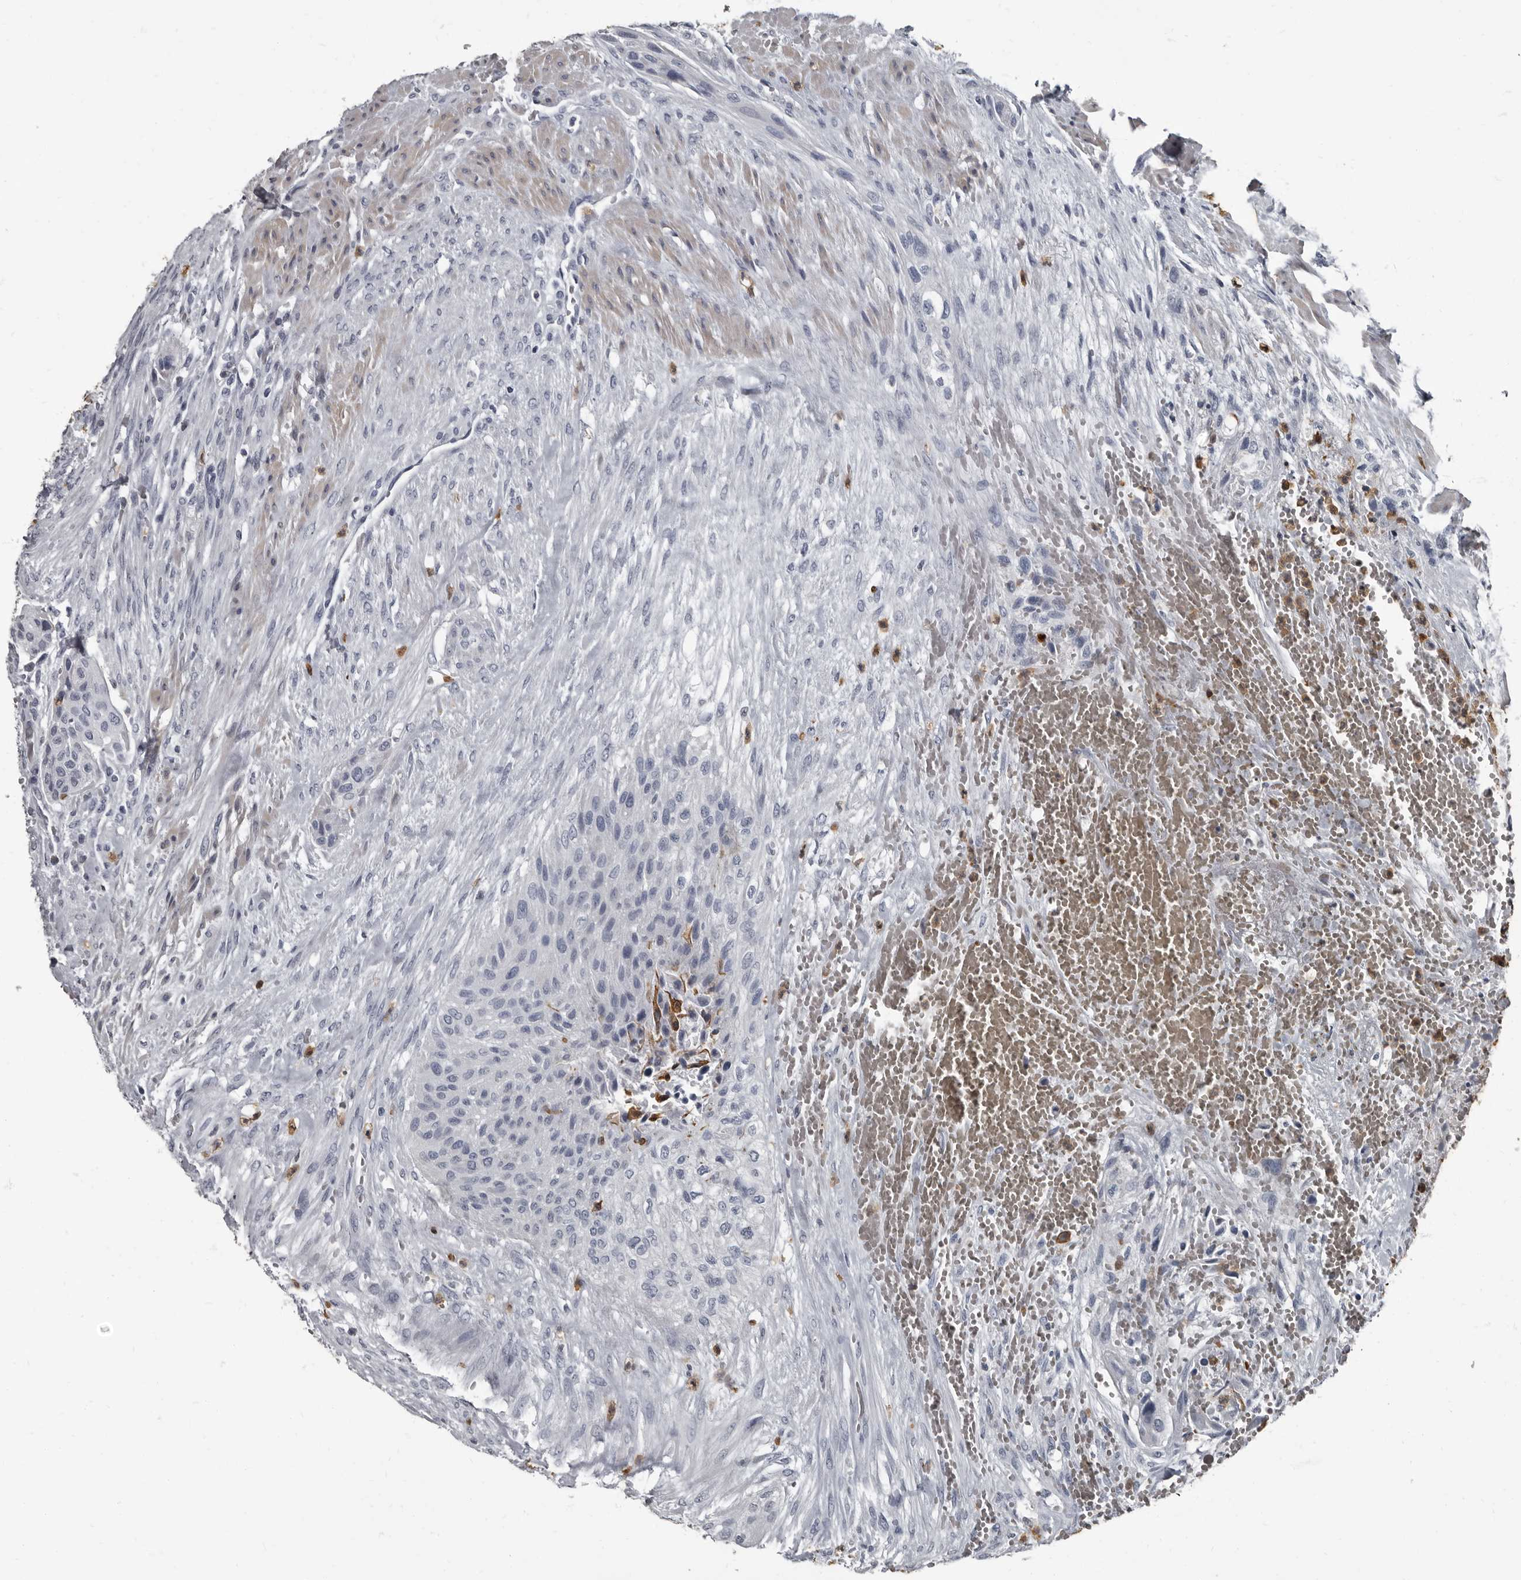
{"staining": {"intensity": "negative", "quantity": "none", "location": "none"}, "tissue": "urothelial cancer", "cell_type": "Tumor cells", "image_type": "cancer", "snomed": [{"axis": "morphology", "description": "Urothelial carcinoma, High grade"}, {"axis": "topography", "description": "Urinary bladder"}], "caption": "Photomicrograph shows no protein staining in tumor cells of urothelial cancer tissue.", "gene": "TPD52L1", "patient": {"sex": "male", "age": 35}}